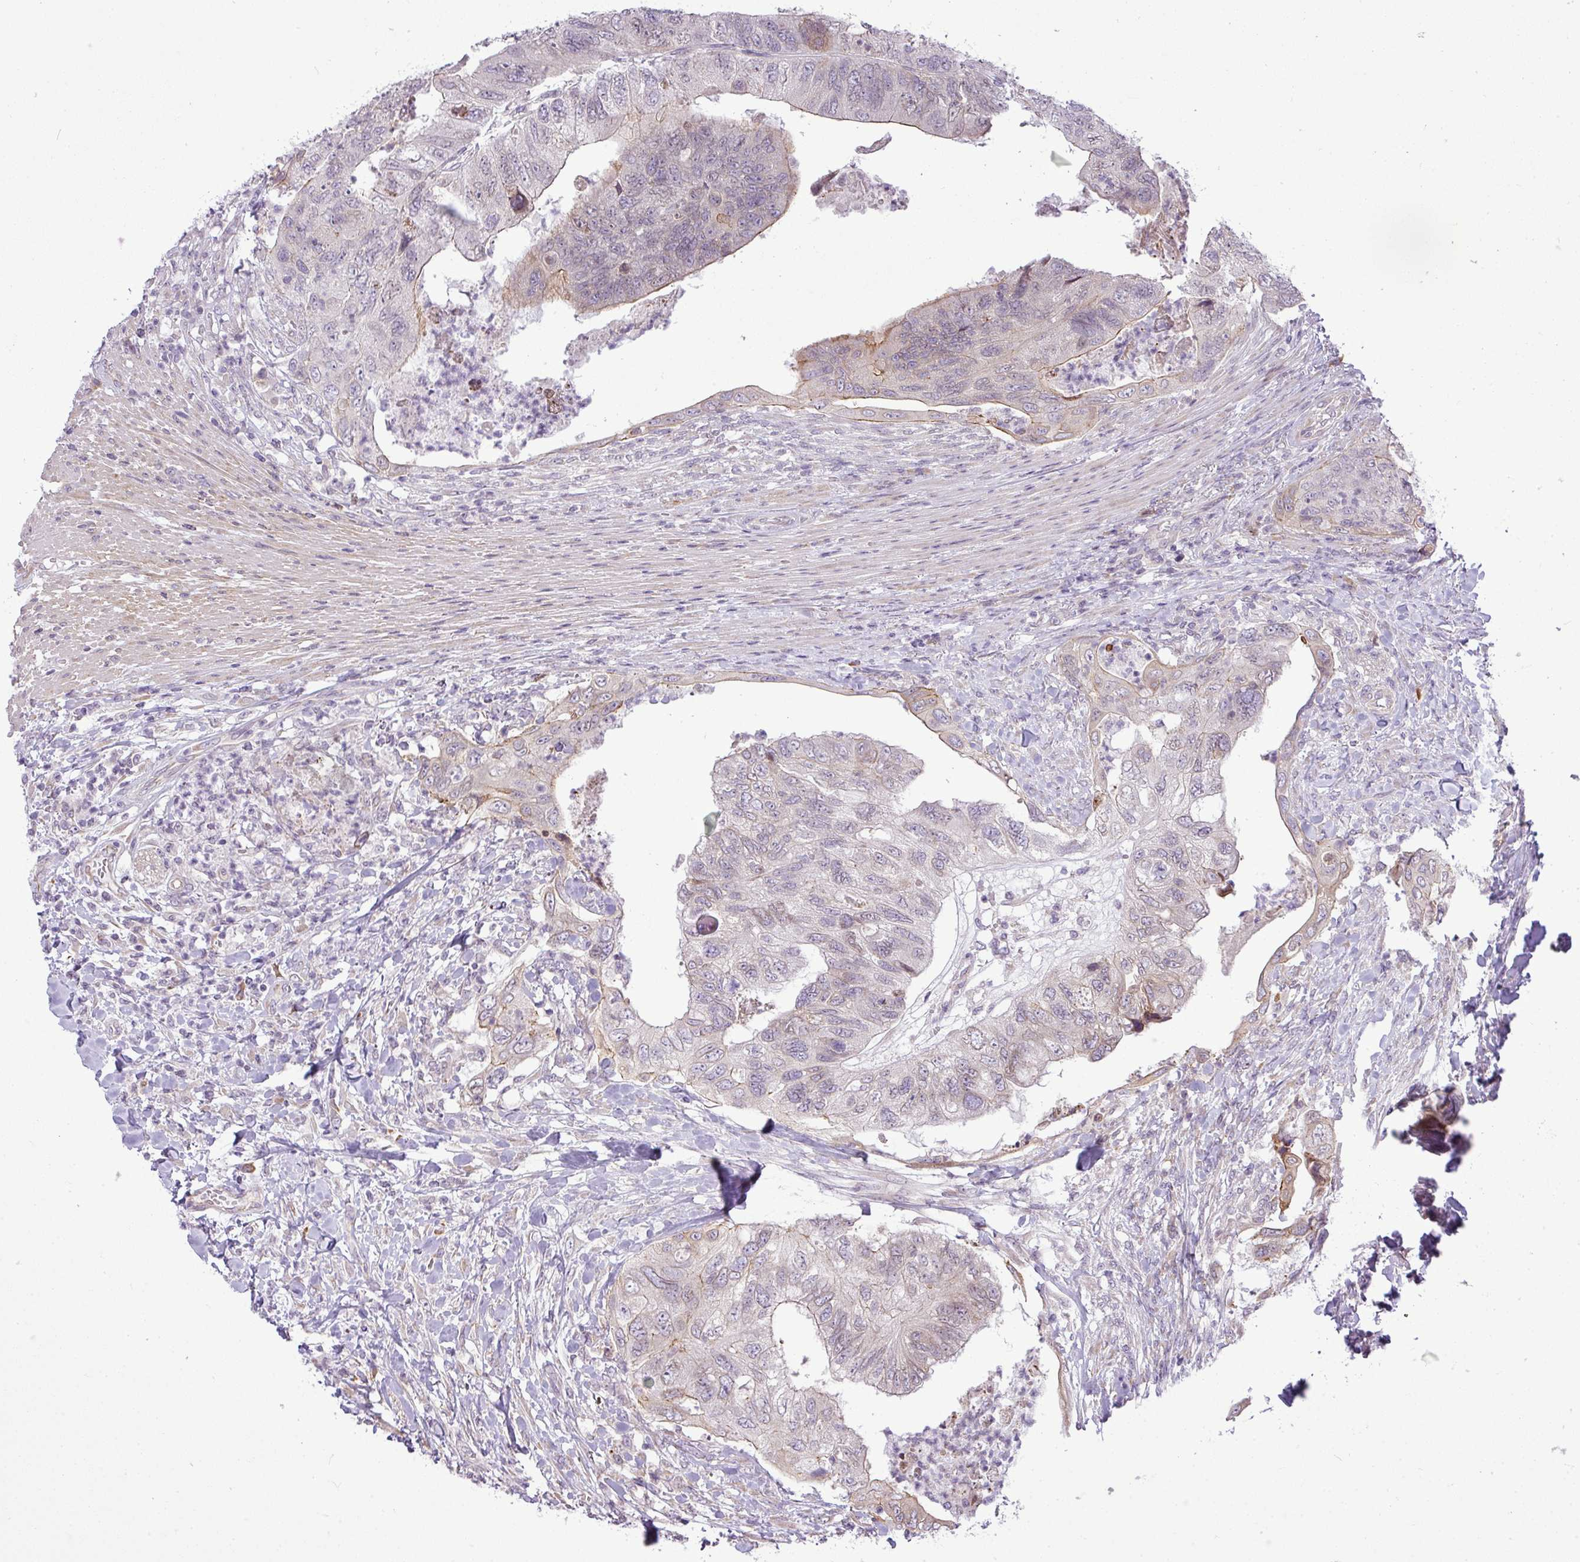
{"staining": {"intensity": "weak", "quantity": "<25%", "location": "cytoplasmic/membranous"}, "tissue": "colorectal cancer", "cell_type": "Tumor cells", "image_type": "cancer", "snomed": [{"axis": "morphology", "description": "Adenocarcinoma, NOS"}, {"axis": "topography", "description": "Rectum"}], "caption": "Protein analysis of colorectal cancer (adenocarcinoma) exhibits no significant expression in tumor cells. Brightfield microscopy of immunohistochemistry stained with DAB (brown) and hematoxylin (blue), captured at high magnification.", "gene": "COX18", "patient": {"sex": "male", "age": 63}}